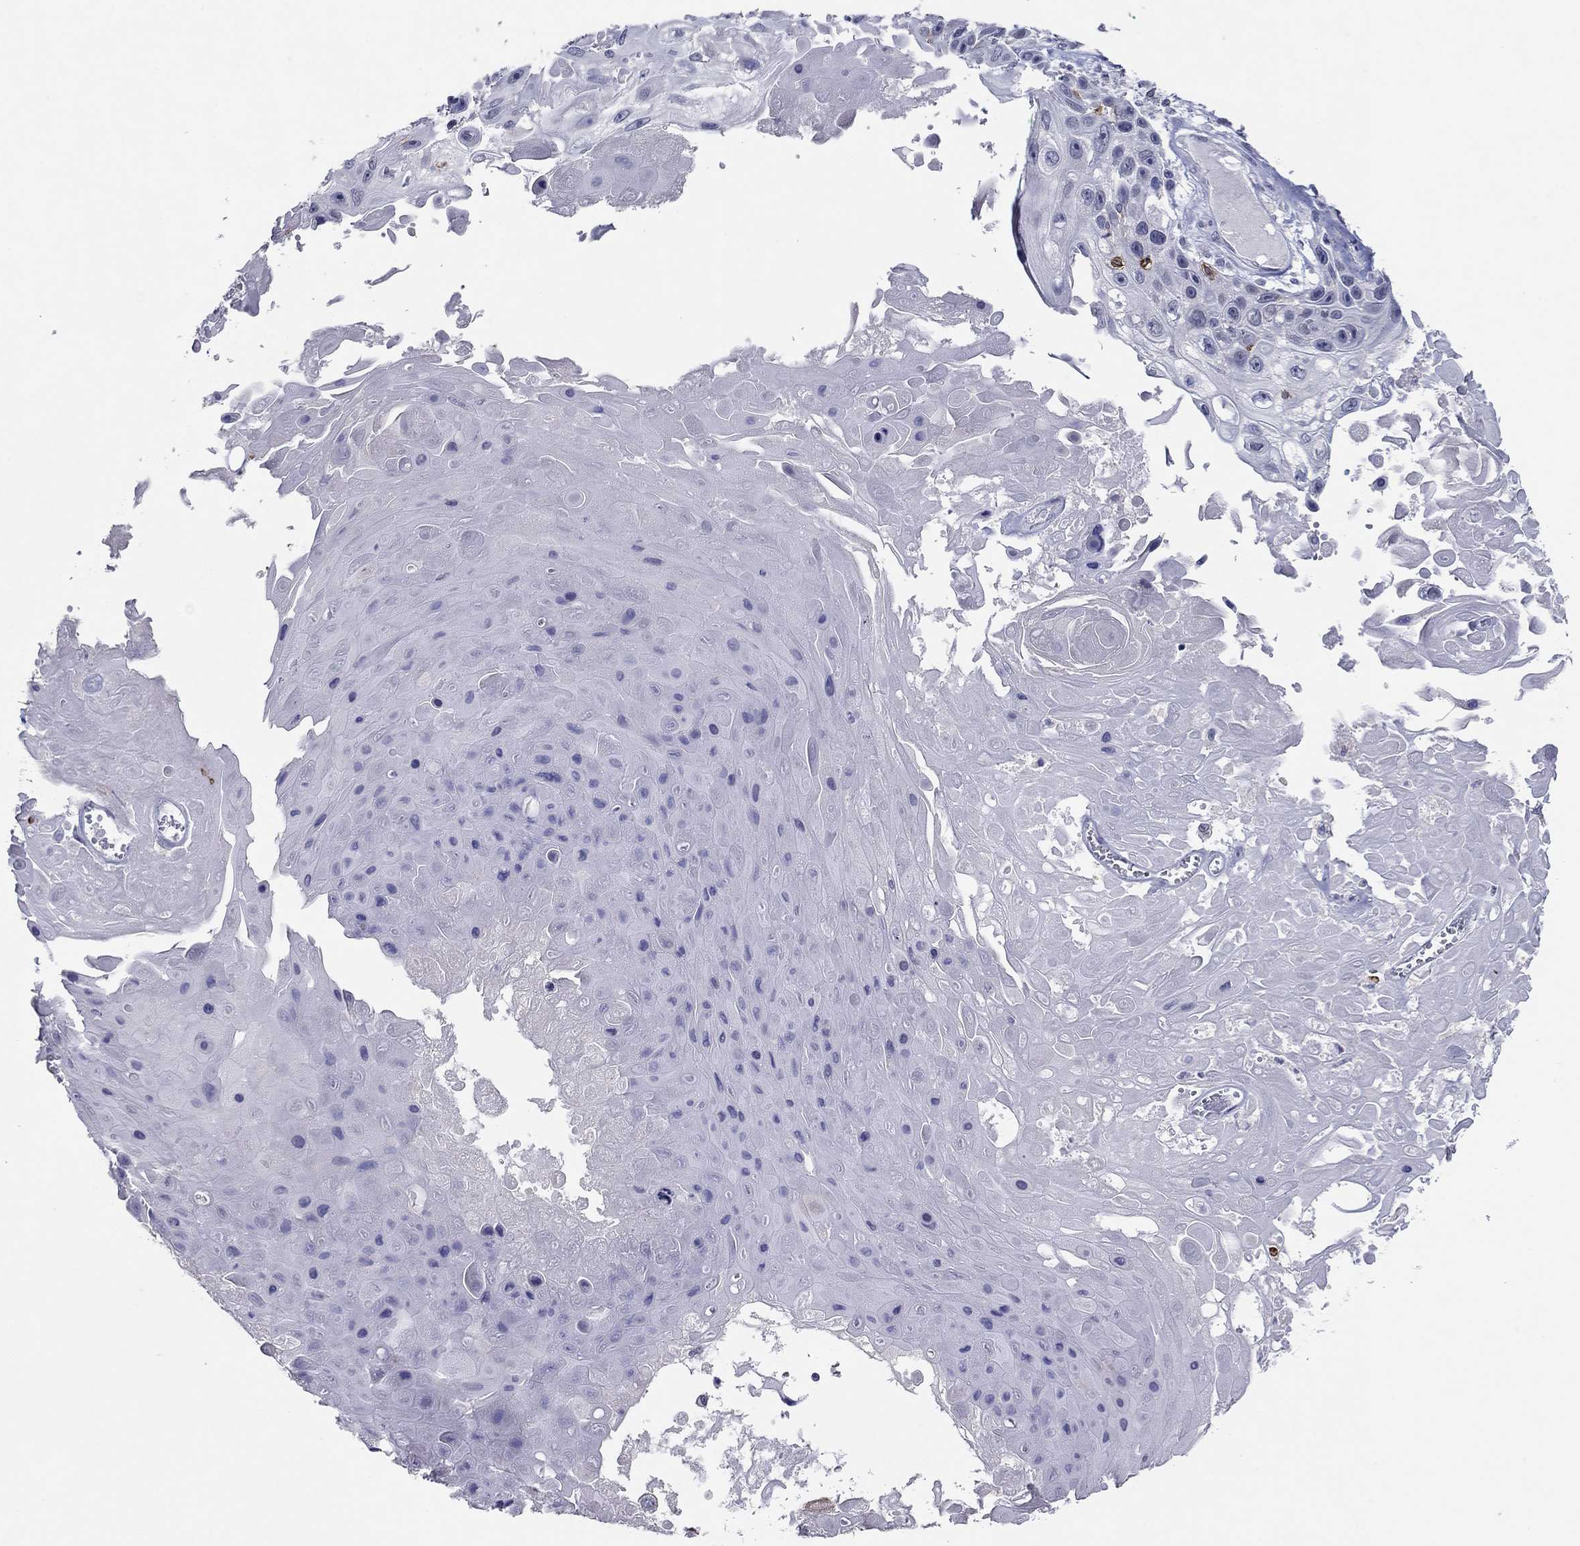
{"staining": {"intensity": "negative", "quantity": "none", "location": "none"}, "tissue": "skin cancer", "cell_type": "Tumor cells", "image_type": "cancer", "snomed": [{"axis": "morphology", "description": "Squamous cell carcinoma, NOS"}, {"axis": "topography", "description": "Skin"}], "caption": "An immunohistochemistry image of skin cancer (squamous cell carcinoma) is shown. There is no staining in tumor cells of skin cancer (squamous cell carcinoma). (Immunohistochemistry, brightfield microscopy, high magnification).", "gene": "ITGAE", "patient": {"sex": "male", "age": 82}}